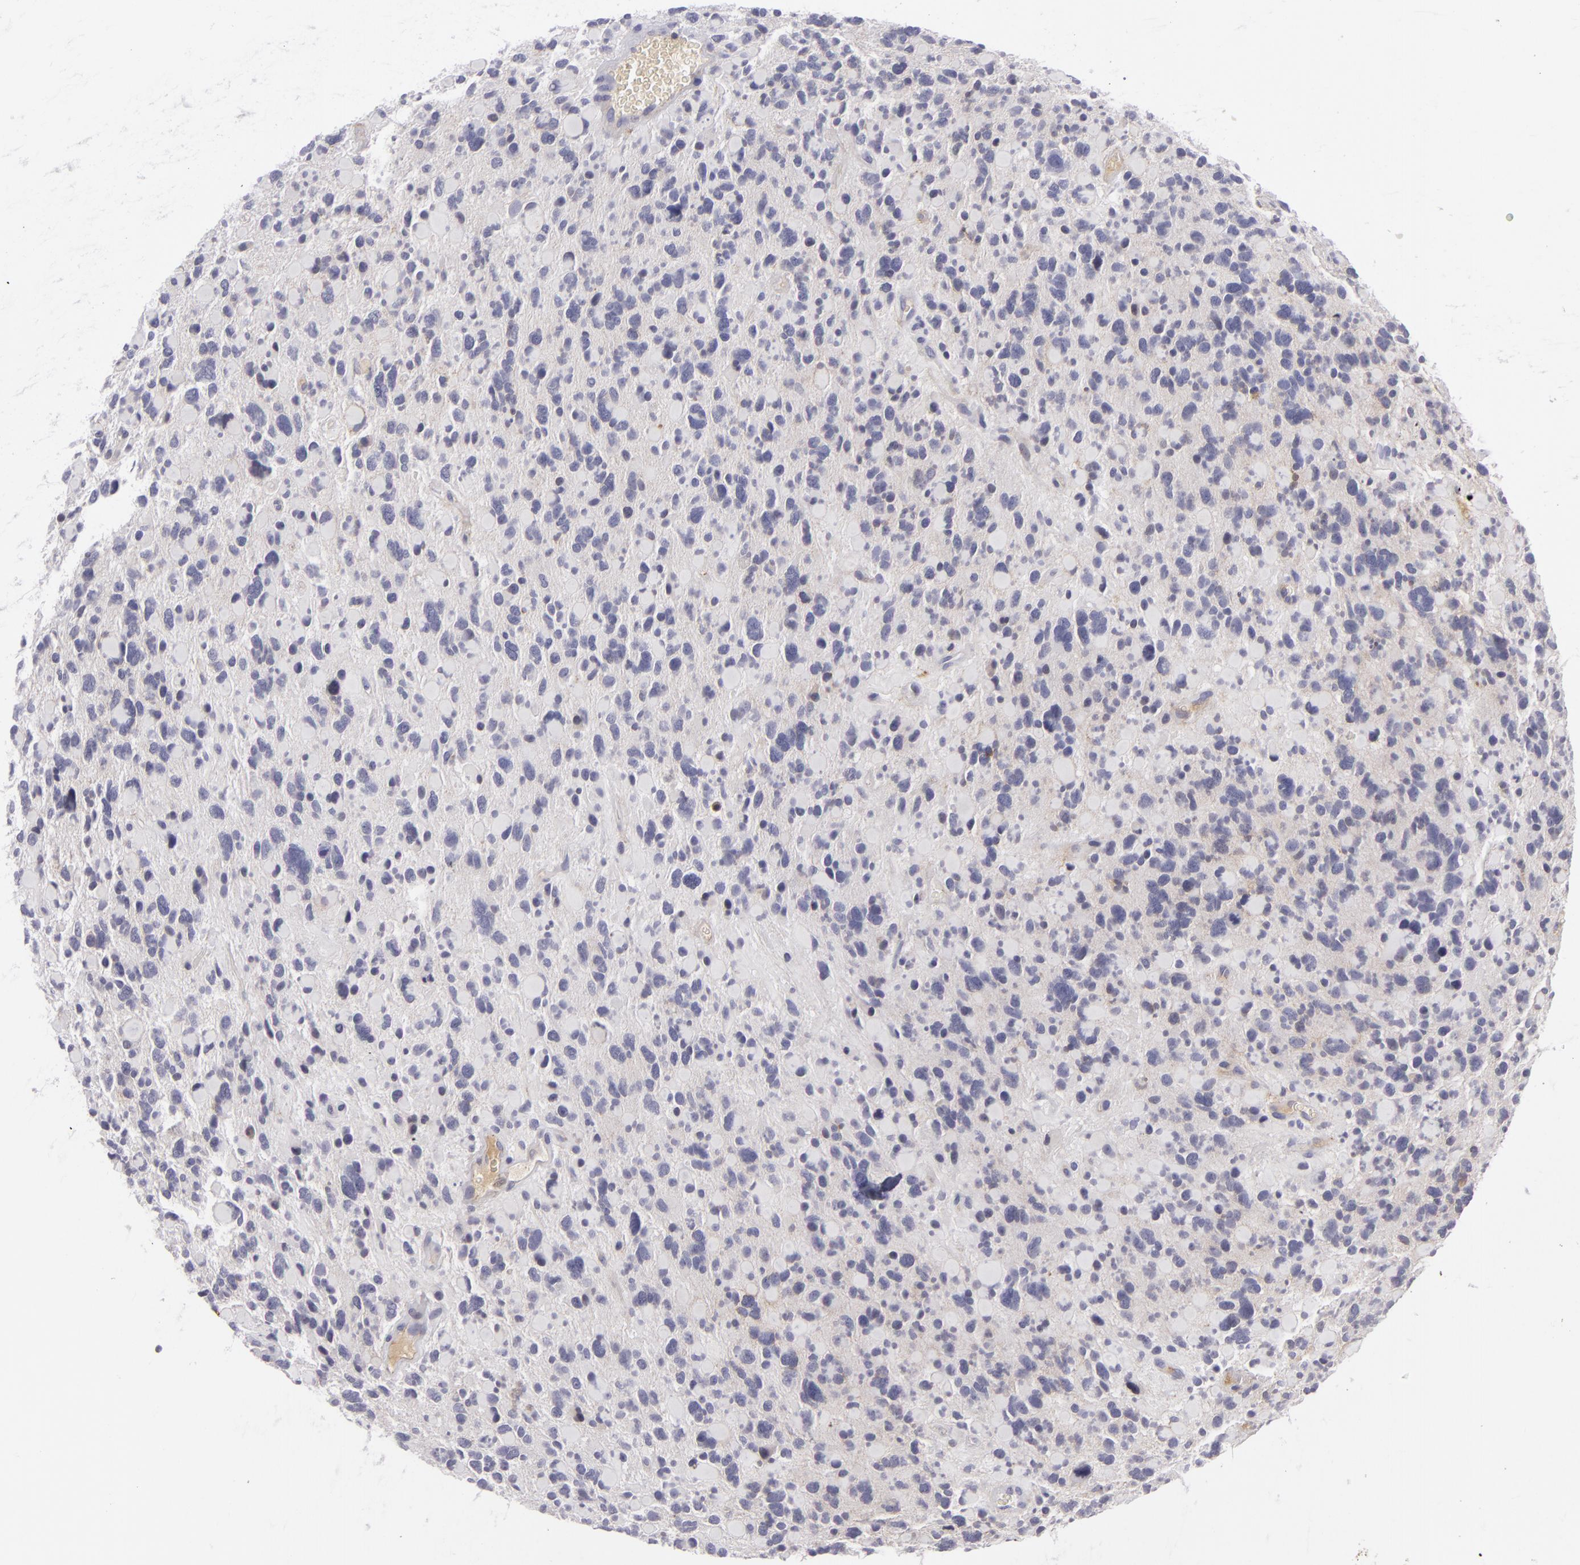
{"staining": {"intensity": "negative", "quantity": "none", "location": "none"}, "tissue": "glioma", "cell_type": "Tumor cells", "image_type": "cancer", "snomed": [{"axis": "morphology", "description": "Glioma, malignant, High grade"}, {"axis": "topography", "description": "Brain"}], "caption": "This is an immunohistochemistry (IHC) photomicrograph of malignant glioma (high-grade). There is no staining in tumor cells.", "gene": "CTNNB1", "patient": {"sex": "female", "age": 37}}